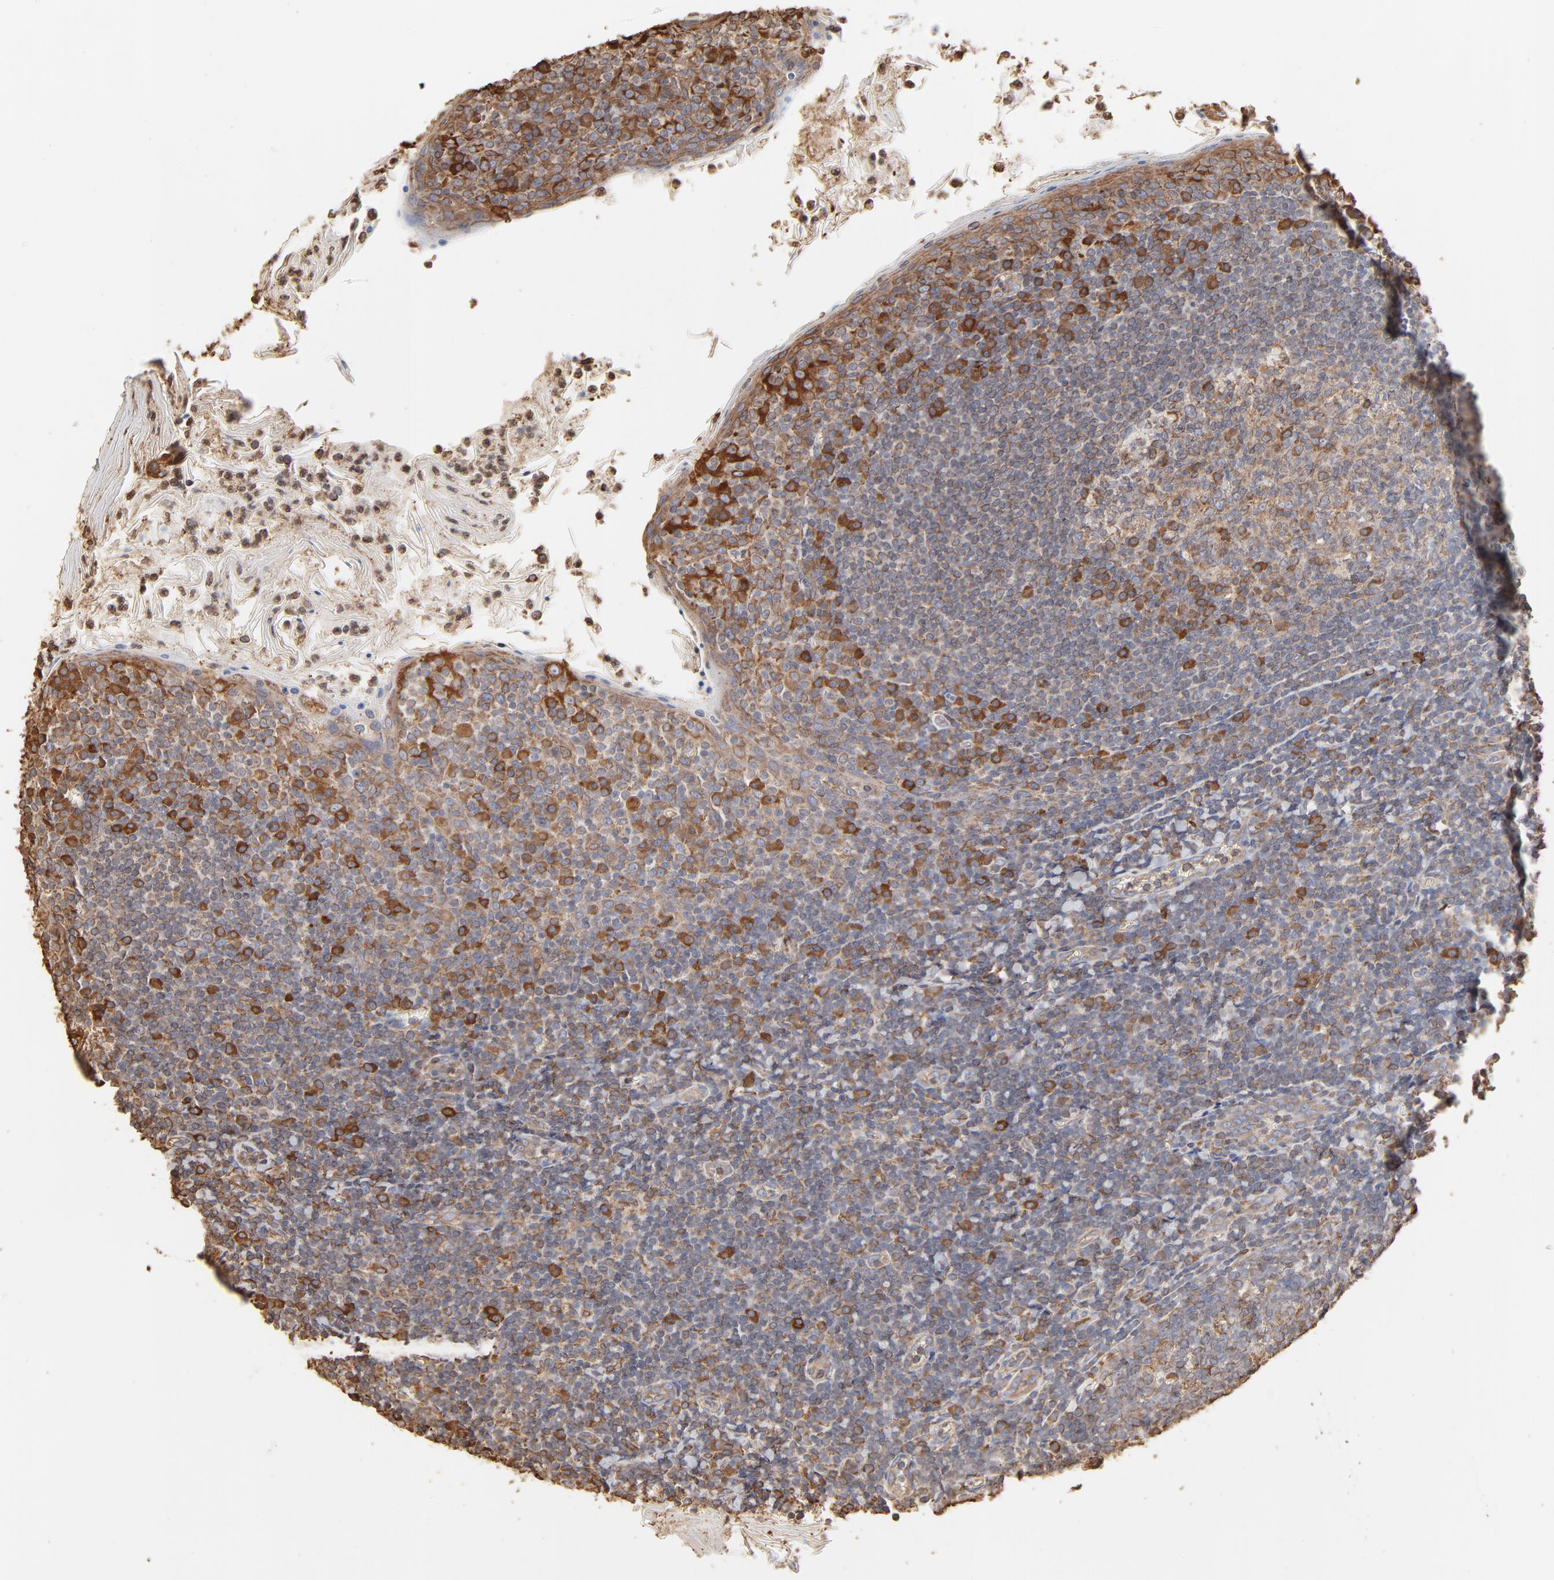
{"staining": {"intensity": "moderate", "quantity": "<25%", "location": "cytoplasmic/membranous"}, "tissue": "tonsil", "cell_type": "Germinal center cells", "image_type": "normal", "snomed": [{"axis": "morphology", "description": "Normal tissue, NOS"}, {"axis": "topography", "description": "Tonsil"}], "caption": "Immunohistochemical staining of benign tonsil shows low levels of moderate cytoplasmic/membranous positivity in approximately <25% of germinal center cells.", "gene": "PDIA3", "patient": {"sex": "male", "age": 31}}